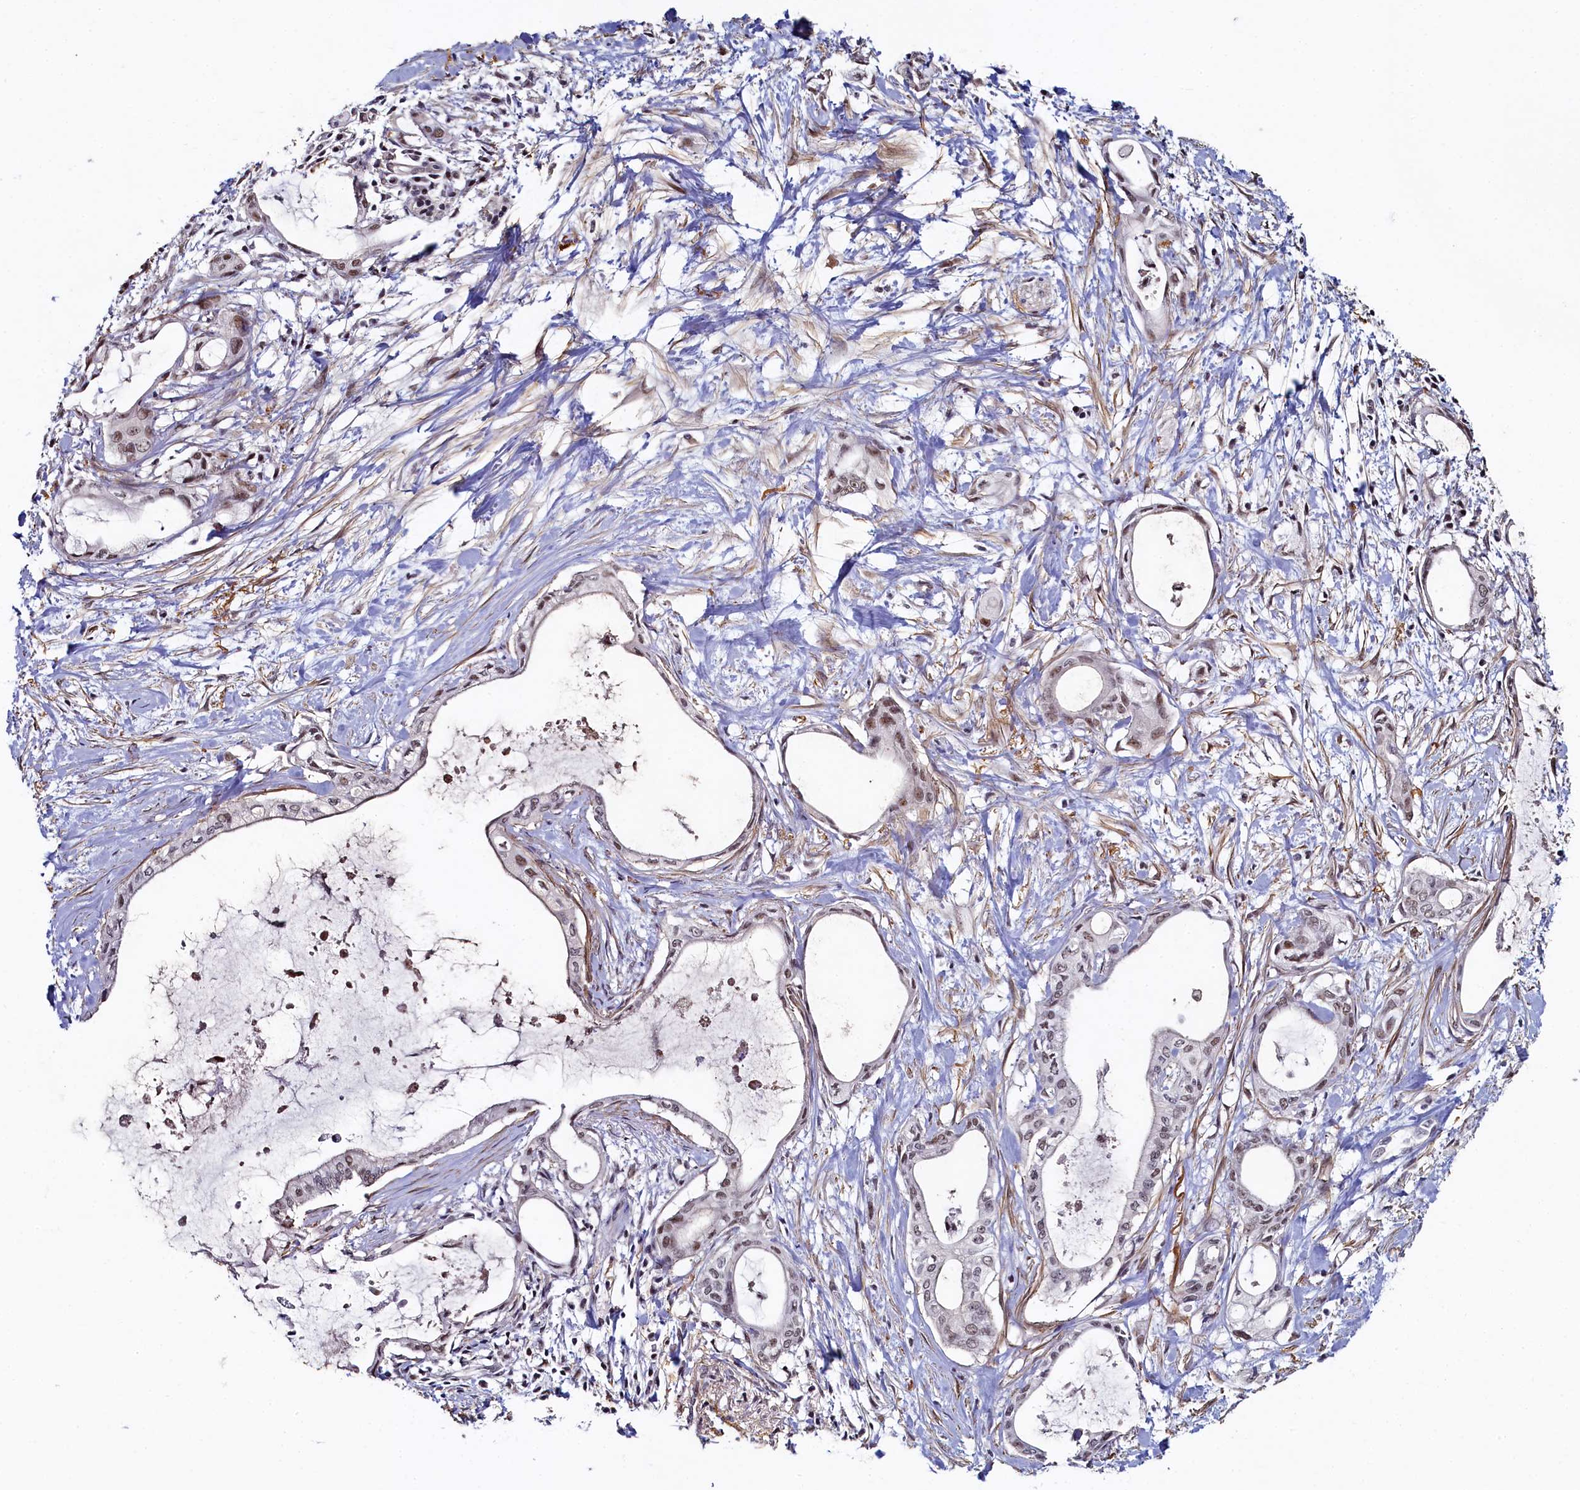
{"staining": {"intensity": "moderate", "quantity": ">75%", "location": "nuclear"}, "tissue": "pancreatic cancer", "cell_type": "Tumor cells", "image_type": "cancer", "snomed": [{"axis": "morphology", "description": "Adenocarcinoma, NOS"}, {"axis": "topography", "description": "Pancreas"}], "caption": "The immunohistochemical stain shows moderate nuclear positivity in tumor cells of pancreatic cancer tissue.", "gene": "INTS14", "patient": {"sex": "male", "age": 72}}